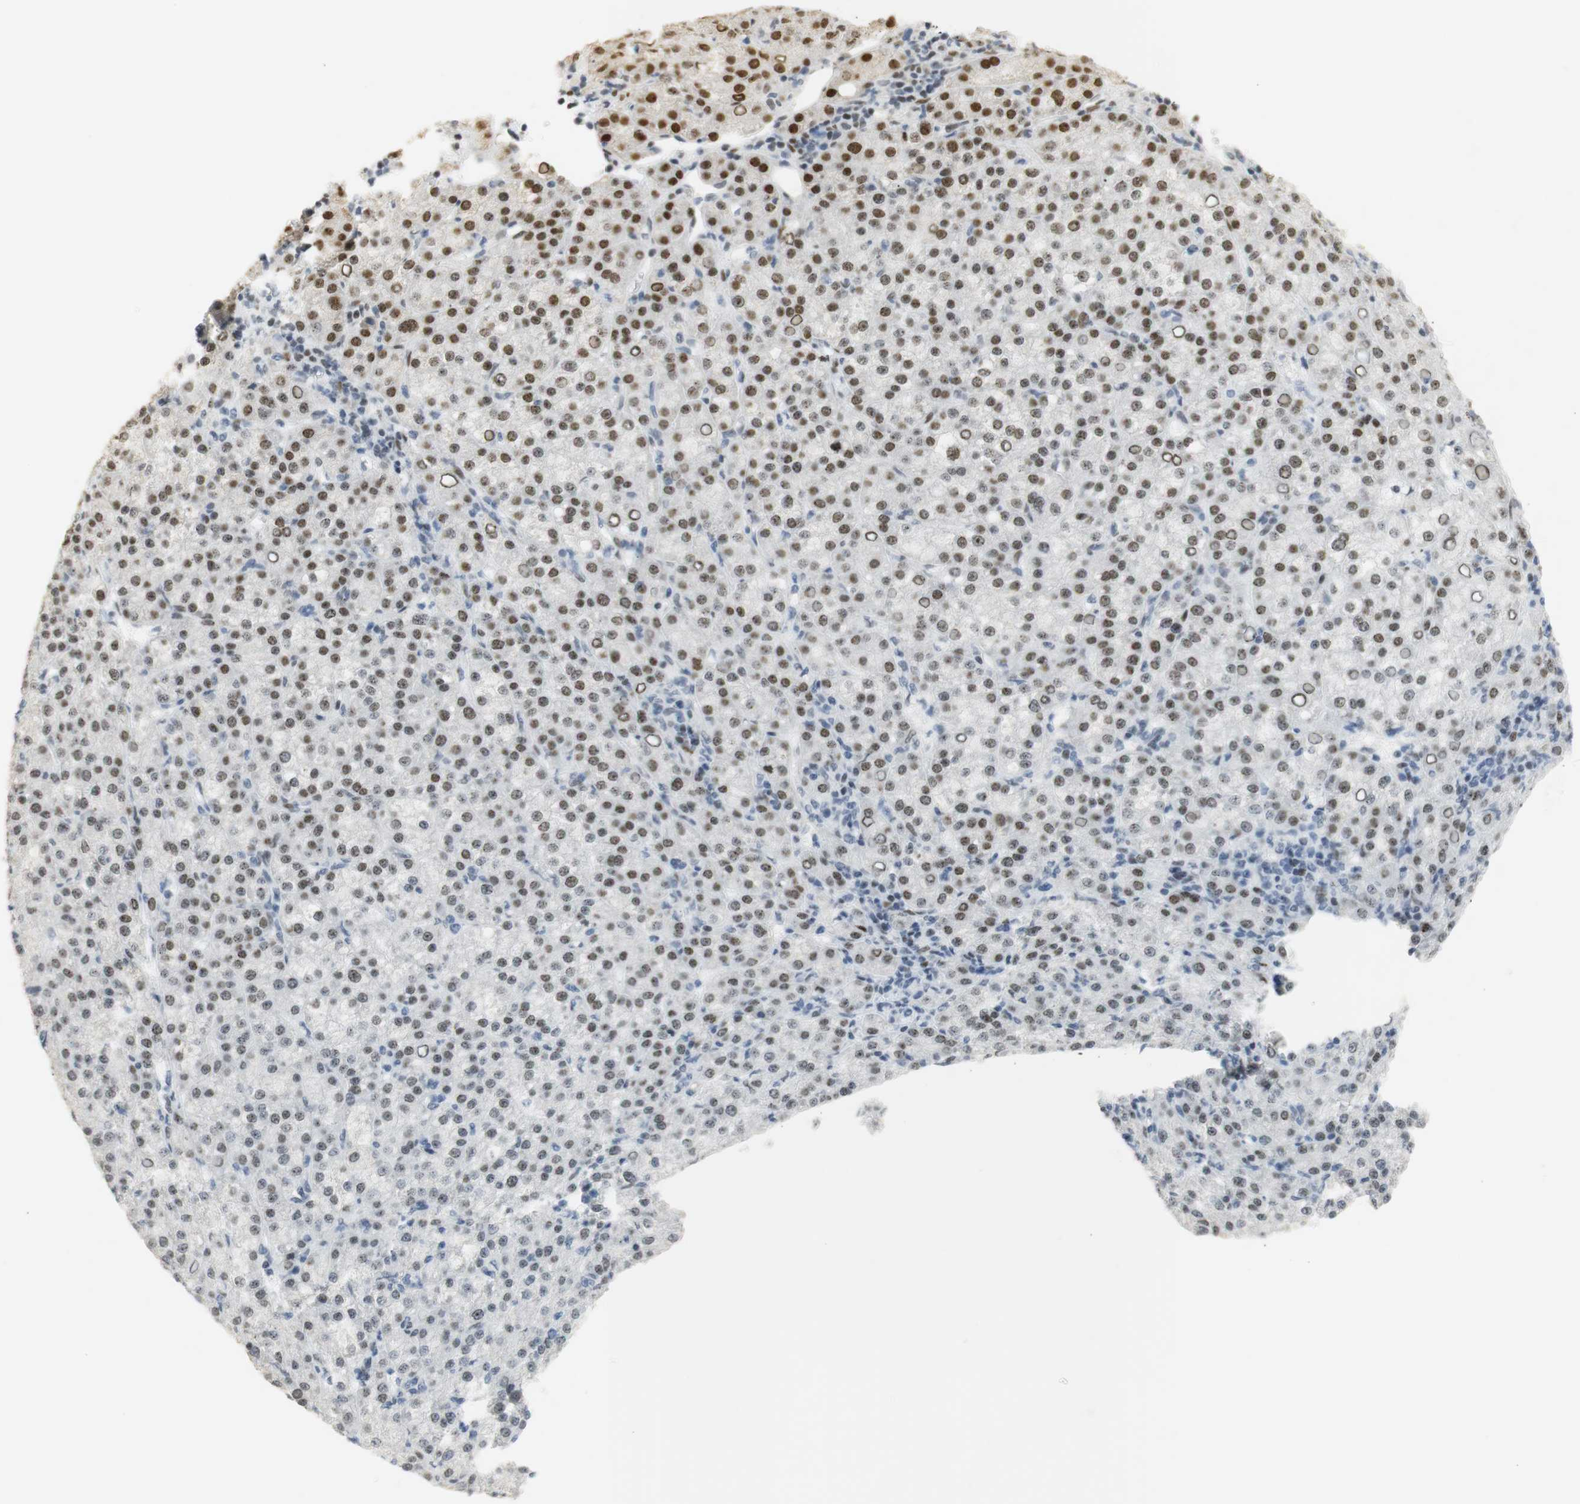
{"staining": {"intensity": "moderate", "quantity": ">75%", "location": "nuclear"}, "tissue": "liver cancer", "cell_type": "Tumor cells", "image_type": "cancer", "snomed": [{"axis": "morphology", "description": "Carcinoma, Hepatocellular, NOS"}, {"axis": "topography", "description": "Liver"}], "caption": "Tumor cells reveal medium levels of moderate nuclear expression in about >75% of cells in hepatocellular carcinoma (liver).", "gene": "BMI1", "patient": {"sex": "female", "age": 58}}